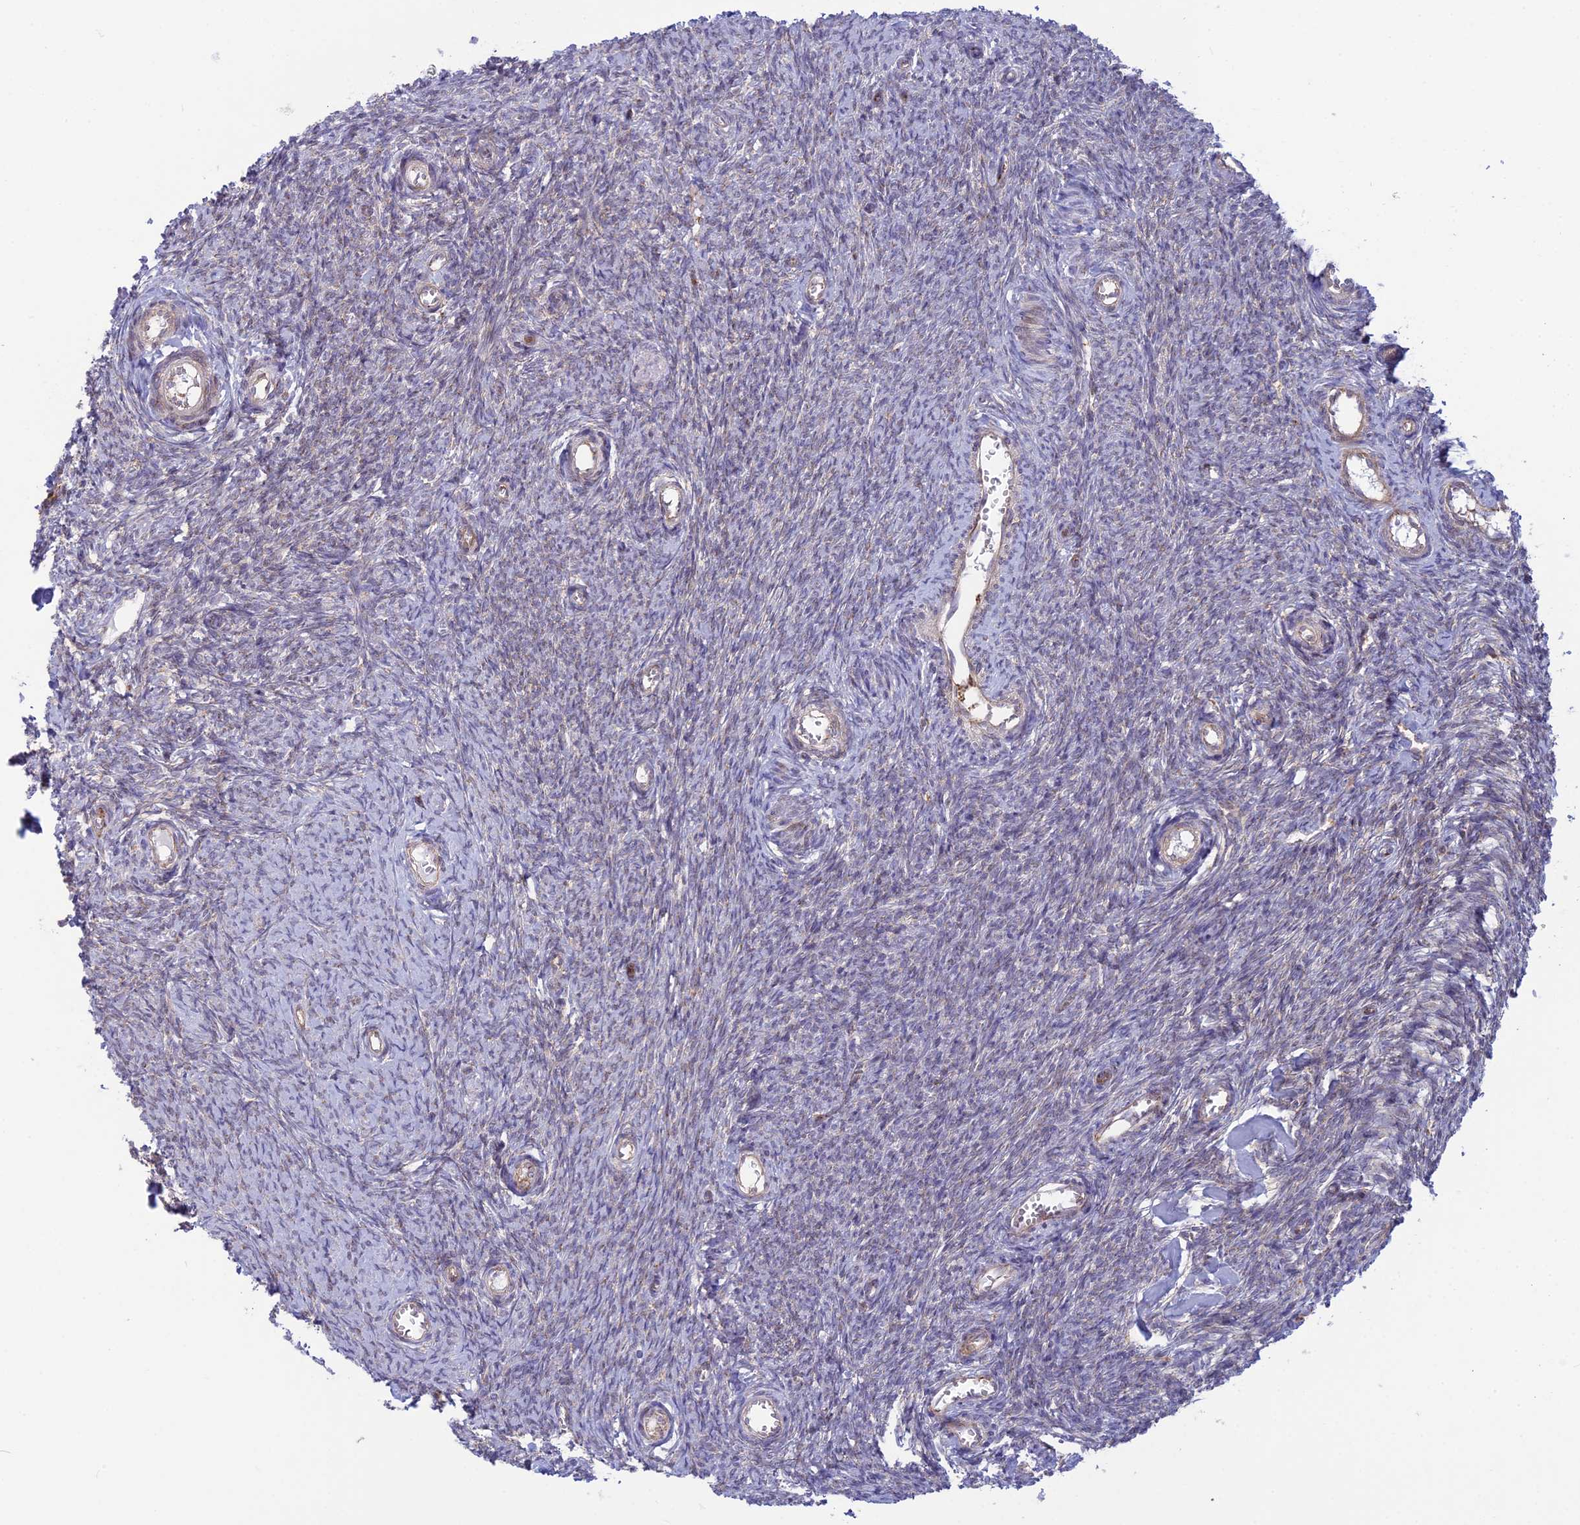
{"staining": {"intensity": "negative", "quantity": "none", "location": "none"}, "tissue": "ovary", "cell_type": "Ovarian stroma cells", "image_type": "normal", "snomed": [{"axis": "morphology", "description": "Normal tissue, NOS"}, {"axis": "topography", "description": "Ovary"}], "caption": "Immunohistochemistry (IHC) of benign ovary displays no positivity in ovarian stroma cells.", "gene": "CLINT1", "patient": {"sex": "female", "age": 44}}